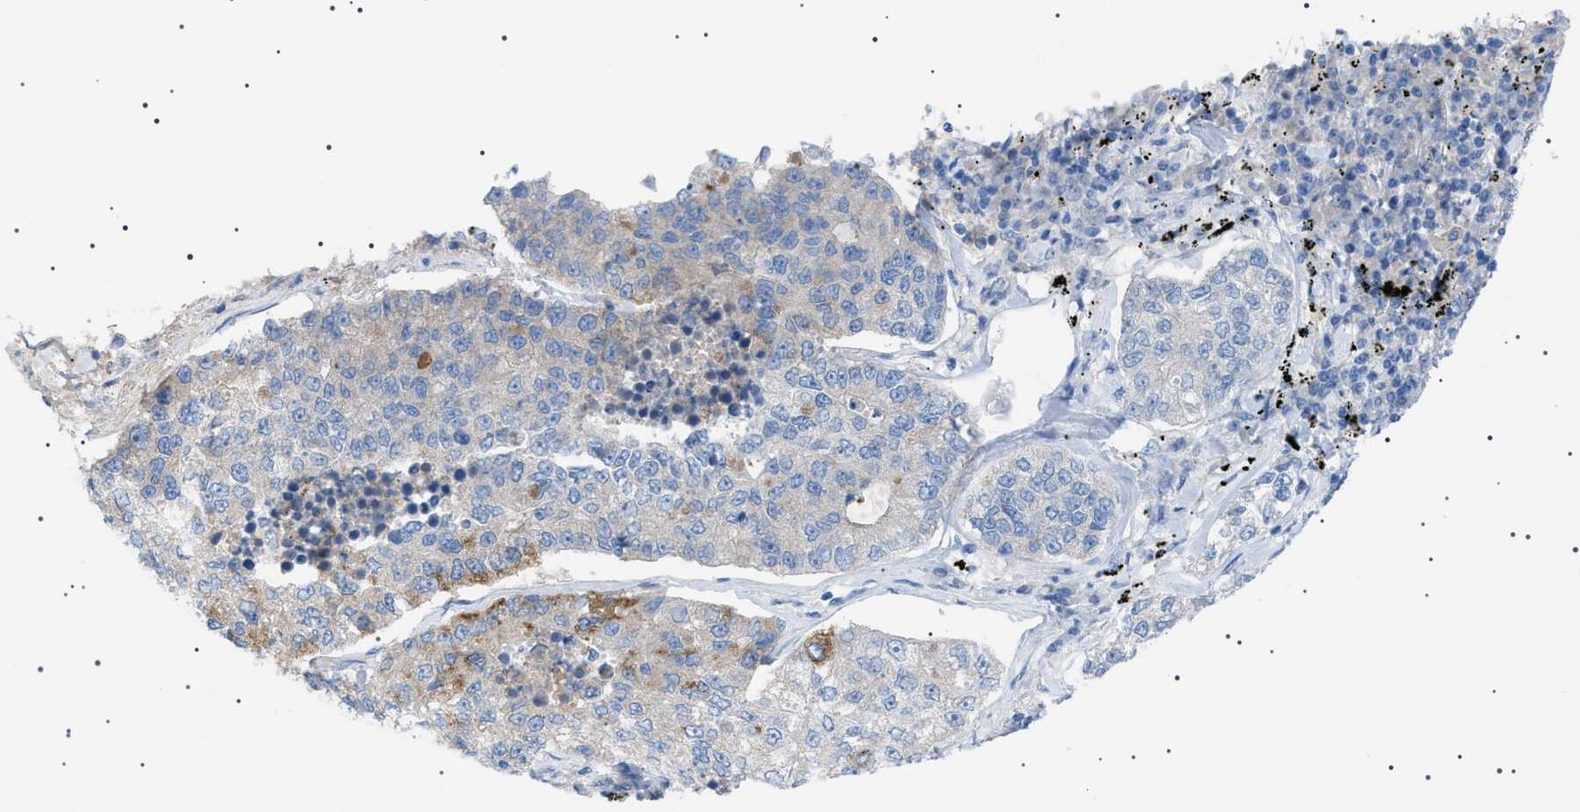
{"staining": {"intensity": "negative", "quantity": "none", "location": "none"}, "tissue": "lung cancer", "cell_type": "Tumor cells", "image_type": "cancer", "snomed": [{"axis": "morphology", "description": "Adenocarcinoma, NOS"}, {"axis": "topography", "description": "Lung"}], "caption": "High magnification brightfield microscopy of lung adenocarcinoma stained with DAB (3,3'-diaminobenzidine) (brown) and counterstained with hematoxylin (blue): tumor cells show no significant expression.", "gene": "LPA", "patient": {"sex": "male", "age": 49}}